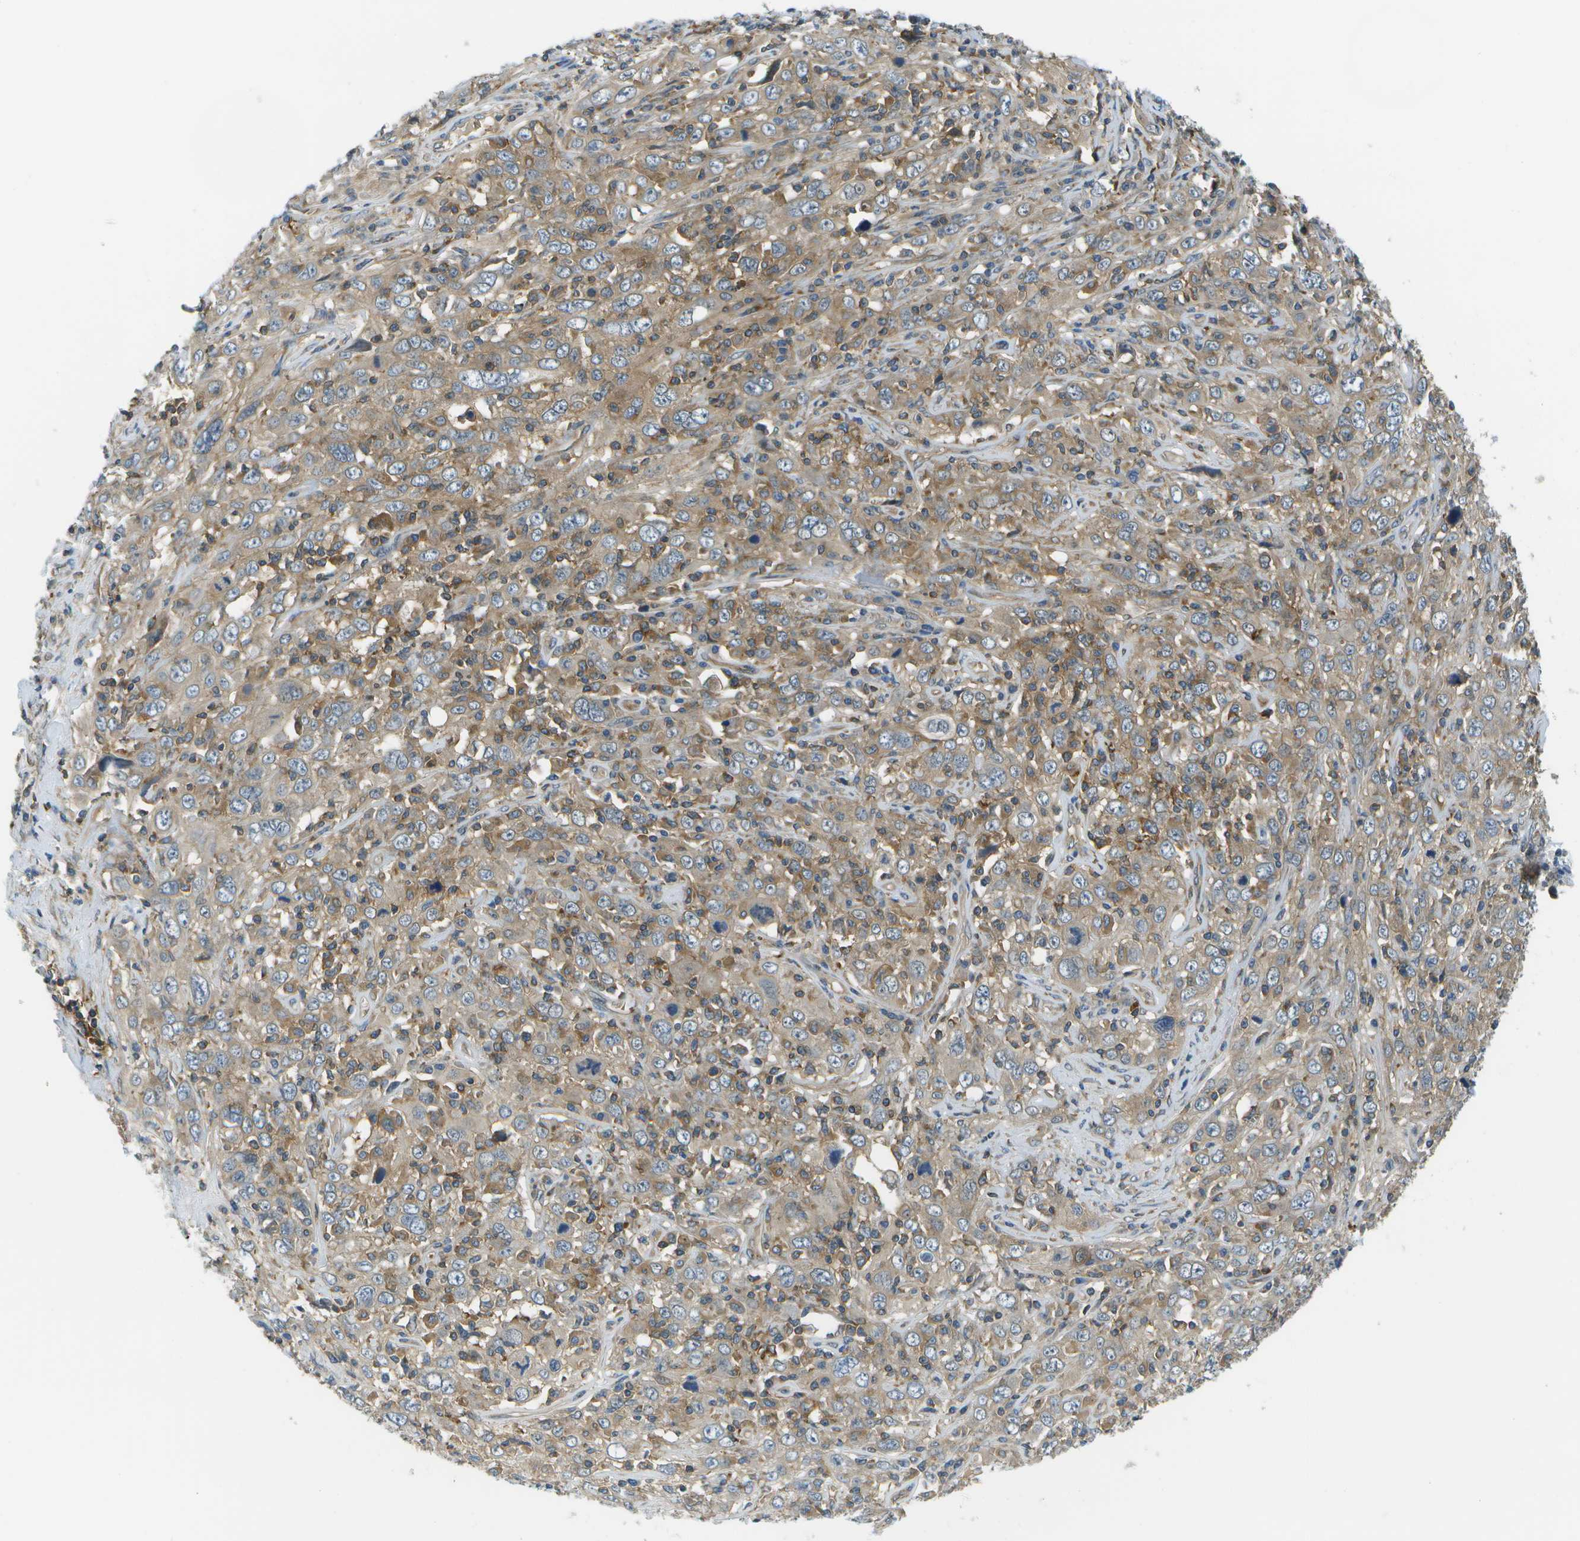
{"staining": {"intensity": "moderate", "quantity": ">75%", "location": "cytoplasmic/membranous"}, "tissue": "cervical cancer", "cell_type": "Tumor cells", "image_type": "cancer", "snomed": [{"axis": "morphology", "description": "Squamous cell carcinoma, NOS"}, {"axis": "topography", "description": "Cervix"}], "caption": "IHC of squamous cell carcinoma (cervical) reveals medium levels of moderate cytoplasmic/membranous staining in approximately >75% of tumor cells.", "gene": "CTIF", "patient": {"sex": "female", "age": 46}}